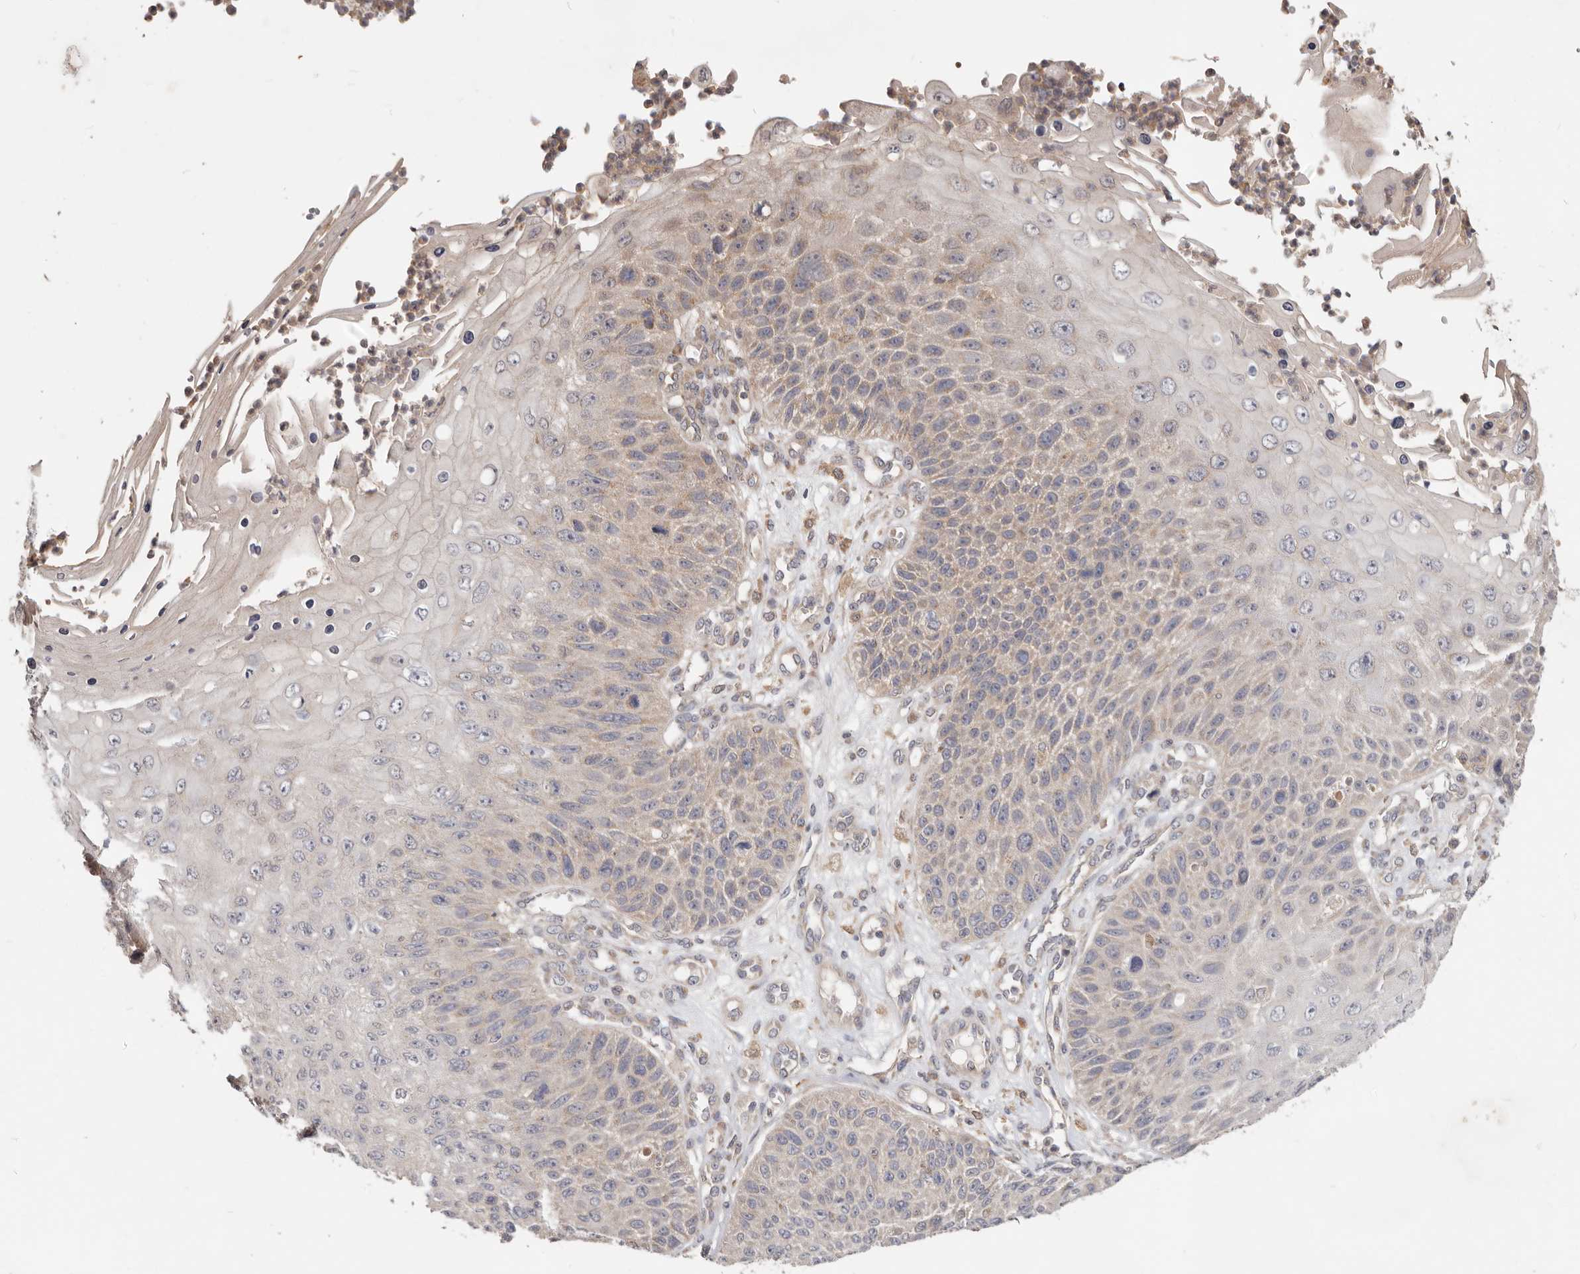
{"staining": {"intensity": "negative", "quantity": "none", "location": "none"}, "tissue": "skin cancer", "cell_type": "Tumor cells", "image_type": "cancer", "snomed": [{"axis": "morphology", "description": "Squamous cell carcinoma, NOS"}, {"axis": "topography", "description": "Skin"}], "caption": "This is a image of immunohistochemistry staining of skin squamous cell carcinoma, which shows no staining in tumor cells.", "gene": "LRP6", "patient": {"sex": "female", "age": 88}}